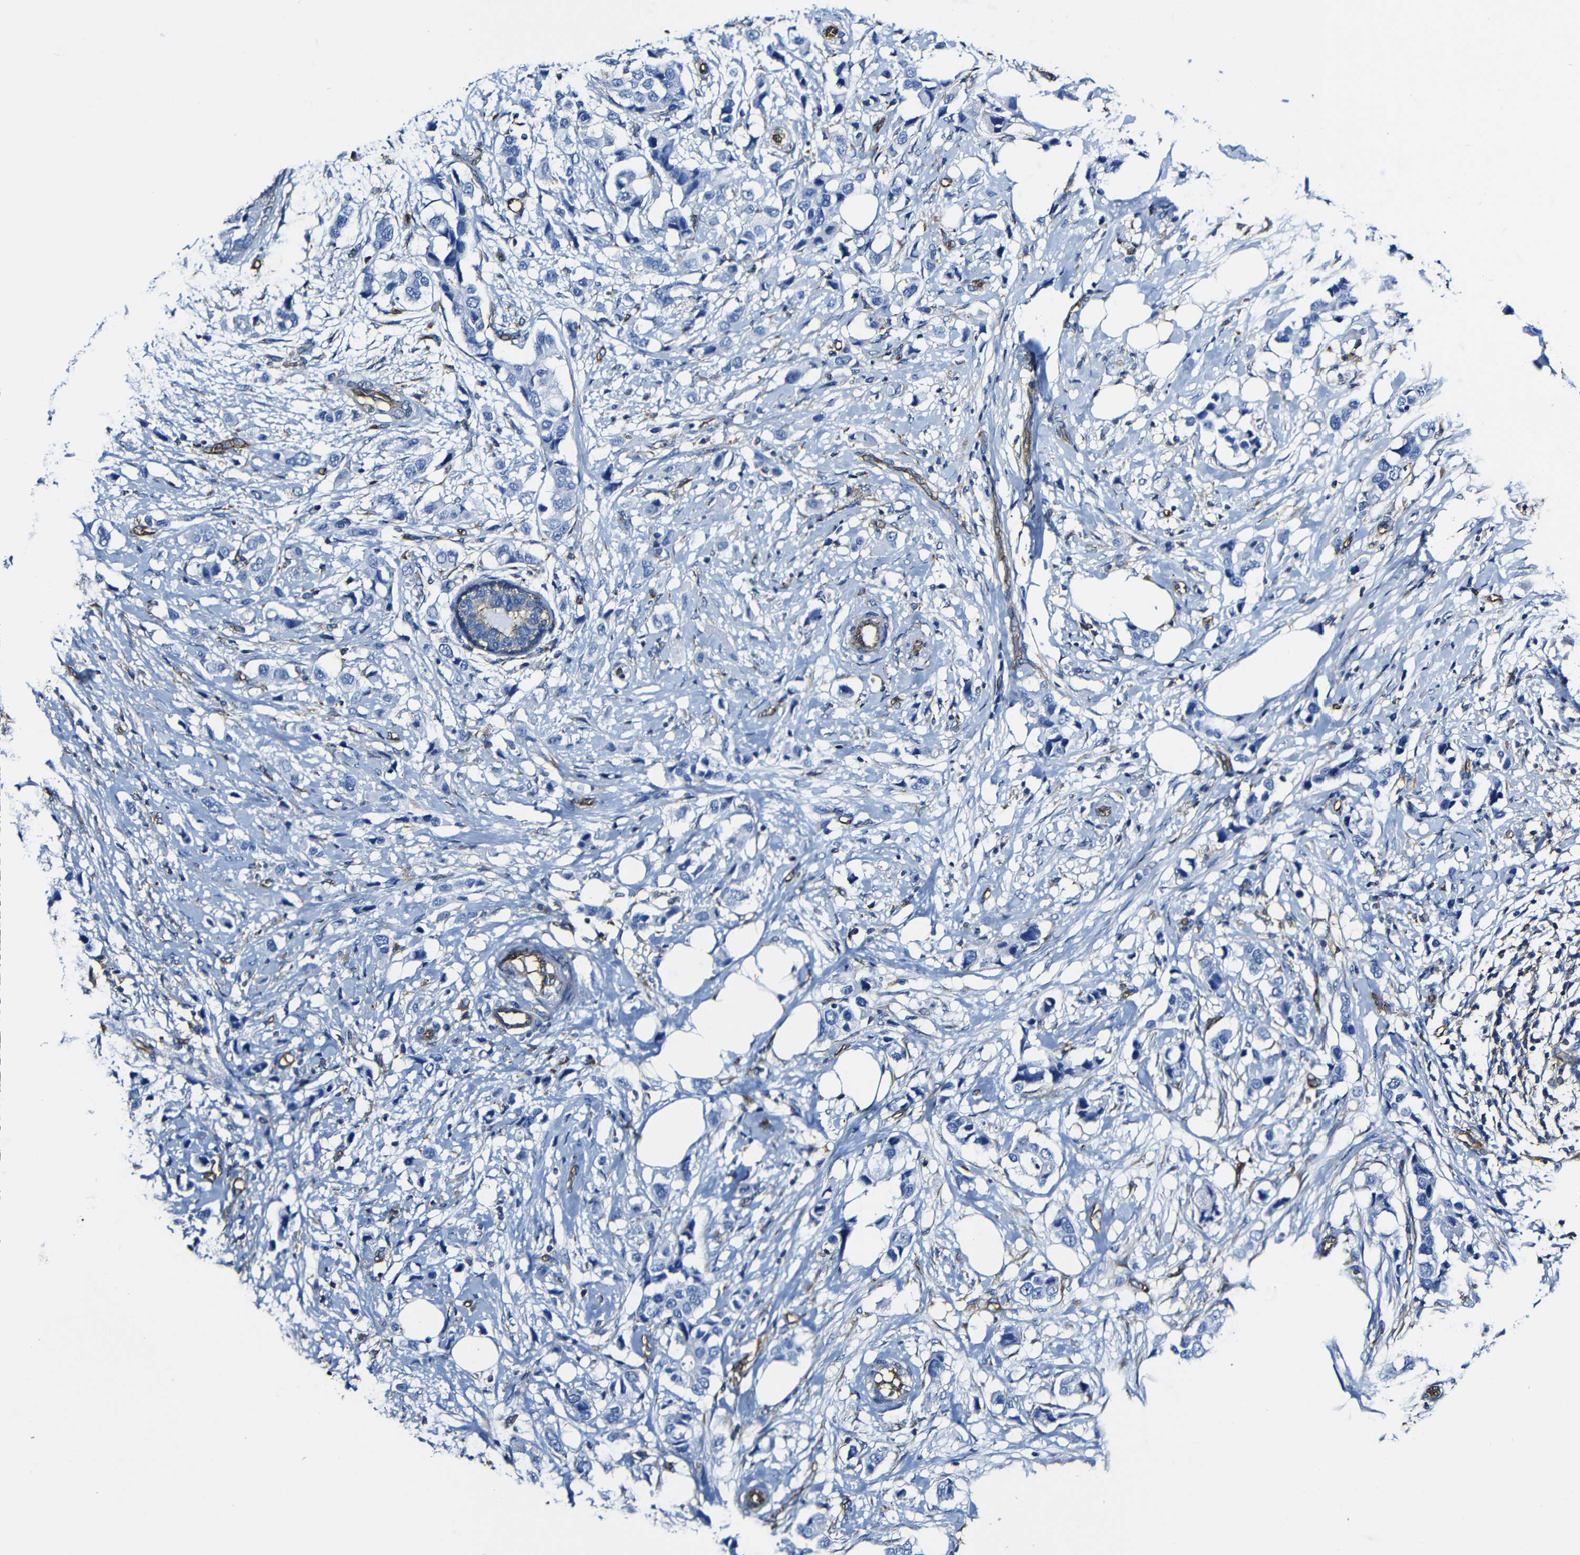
{"staining": {"intensity": "negative", "quantity": "none", "location": "none"}, "tissue": "breast cancer", "cell_type": "Tumor cells", "image_type": "cancer", "snomed": [{"axis": "morphology", "description": "Normal tissue, NOS"}, {"axis": "morphology", "description": "Duct carcinoma"}, {"axis": "topography", "description": "Breast"}], "caption": "Breast cancer was stained to show a protein in brown. There is no significant staining in tumor cells.", "gene": "MSN", "patient": {"sex": "female", "age": 50}}